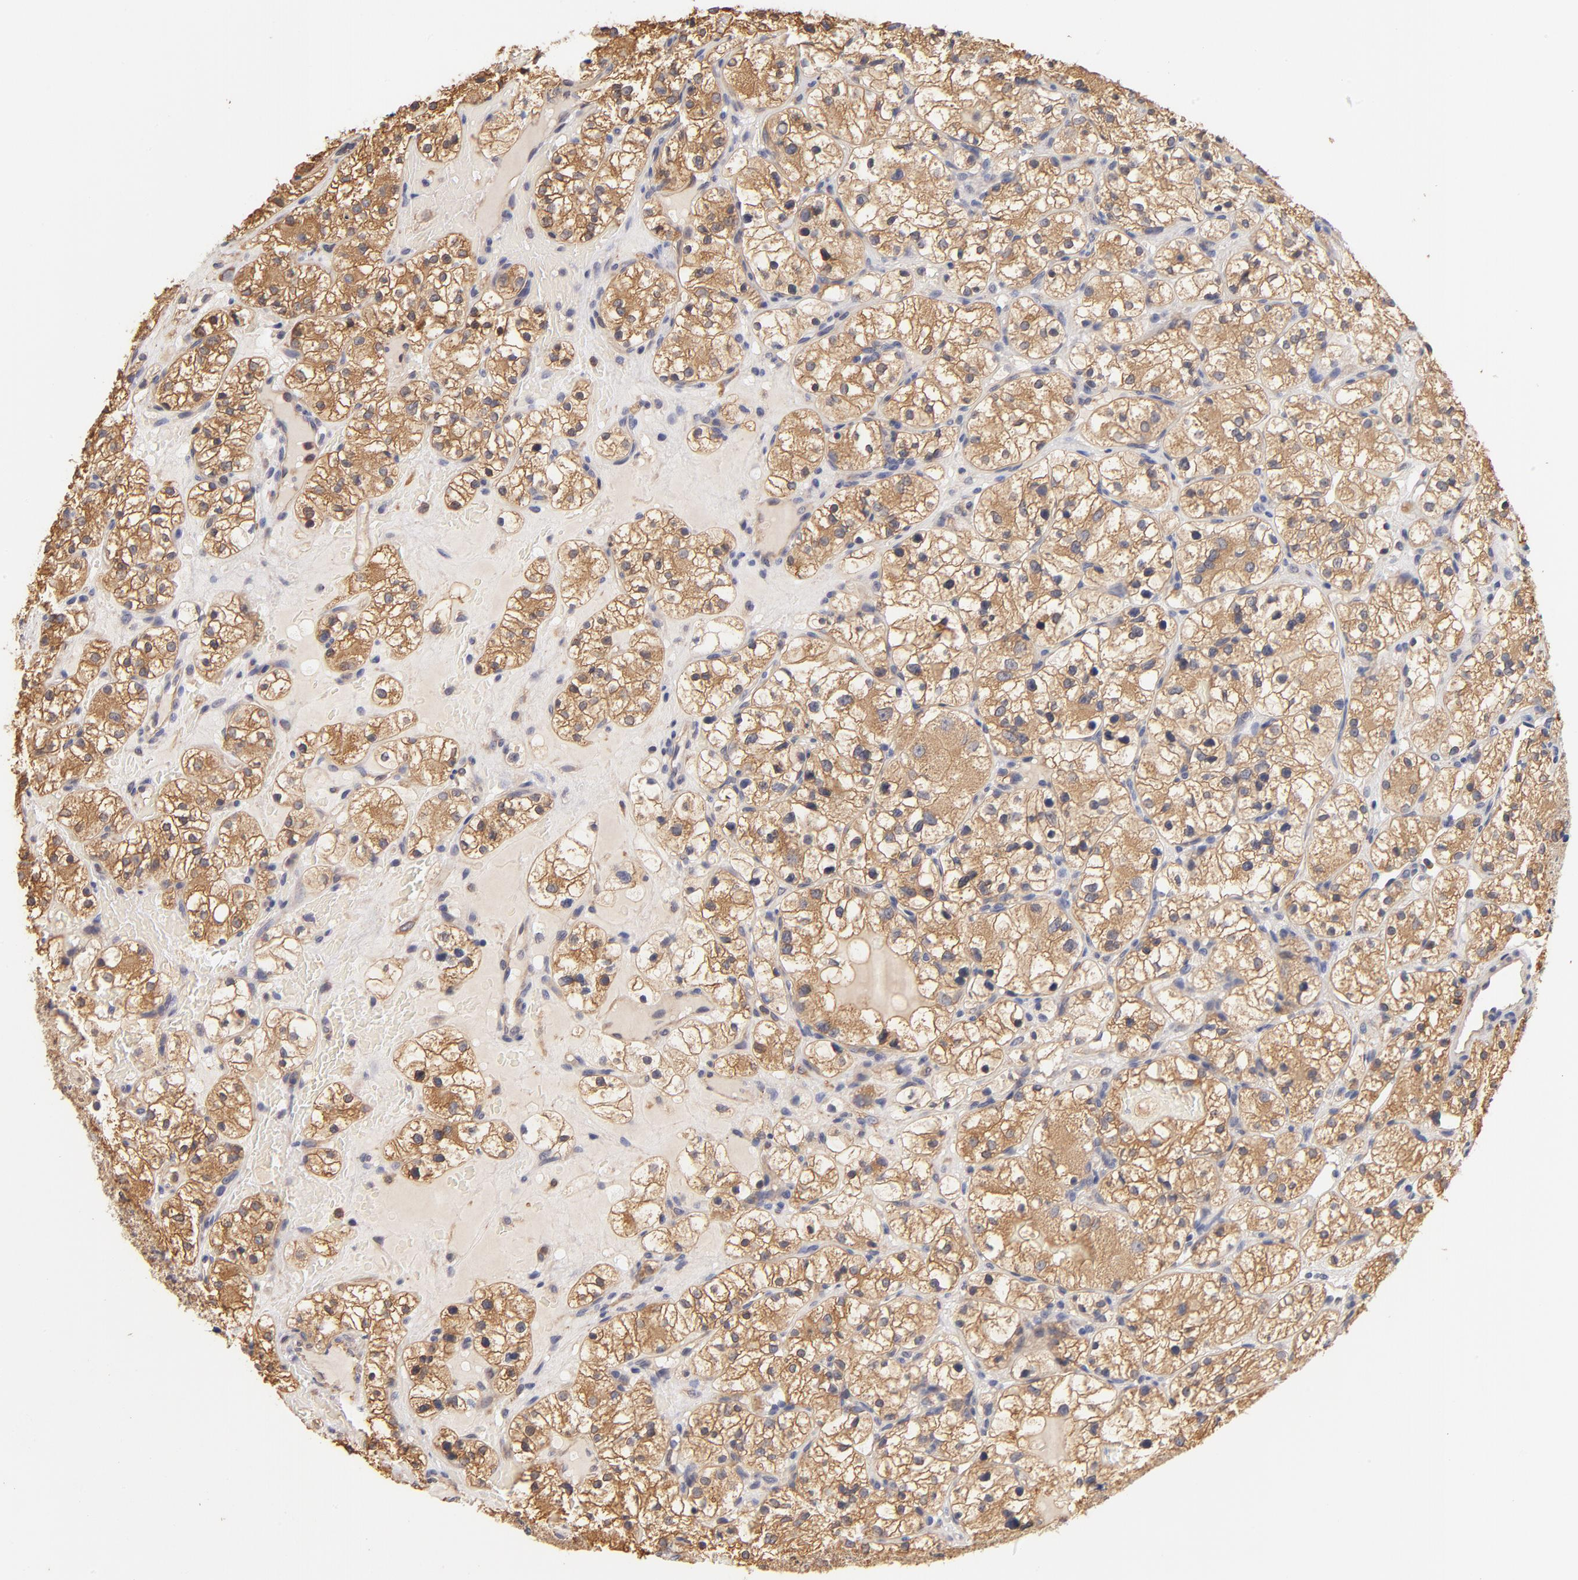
{"staining": {"intensity": "moderate", "quantity": ">75%", "location": "cytoplasmic/membranous"}, "tissue": "renal cancer", "cell_type": "Tumor cells", "image_type": "cancer", "snomed": [{"axis": "morphology", "description": "Adenocarcinoma, NOS"}, {"axis": "topography", "description": "Kidney"}], "caption": "Immunohistochemistry (DAB (3,3'-diaminobenzidine)) staining of human renal cancer (adenocarcinoma) reveals moderate cytoplasmic/membranous protein positivity in about >75% of tumor cells.", "gene": "FCMR", "patient": {"sex": "female", "age": 60}}